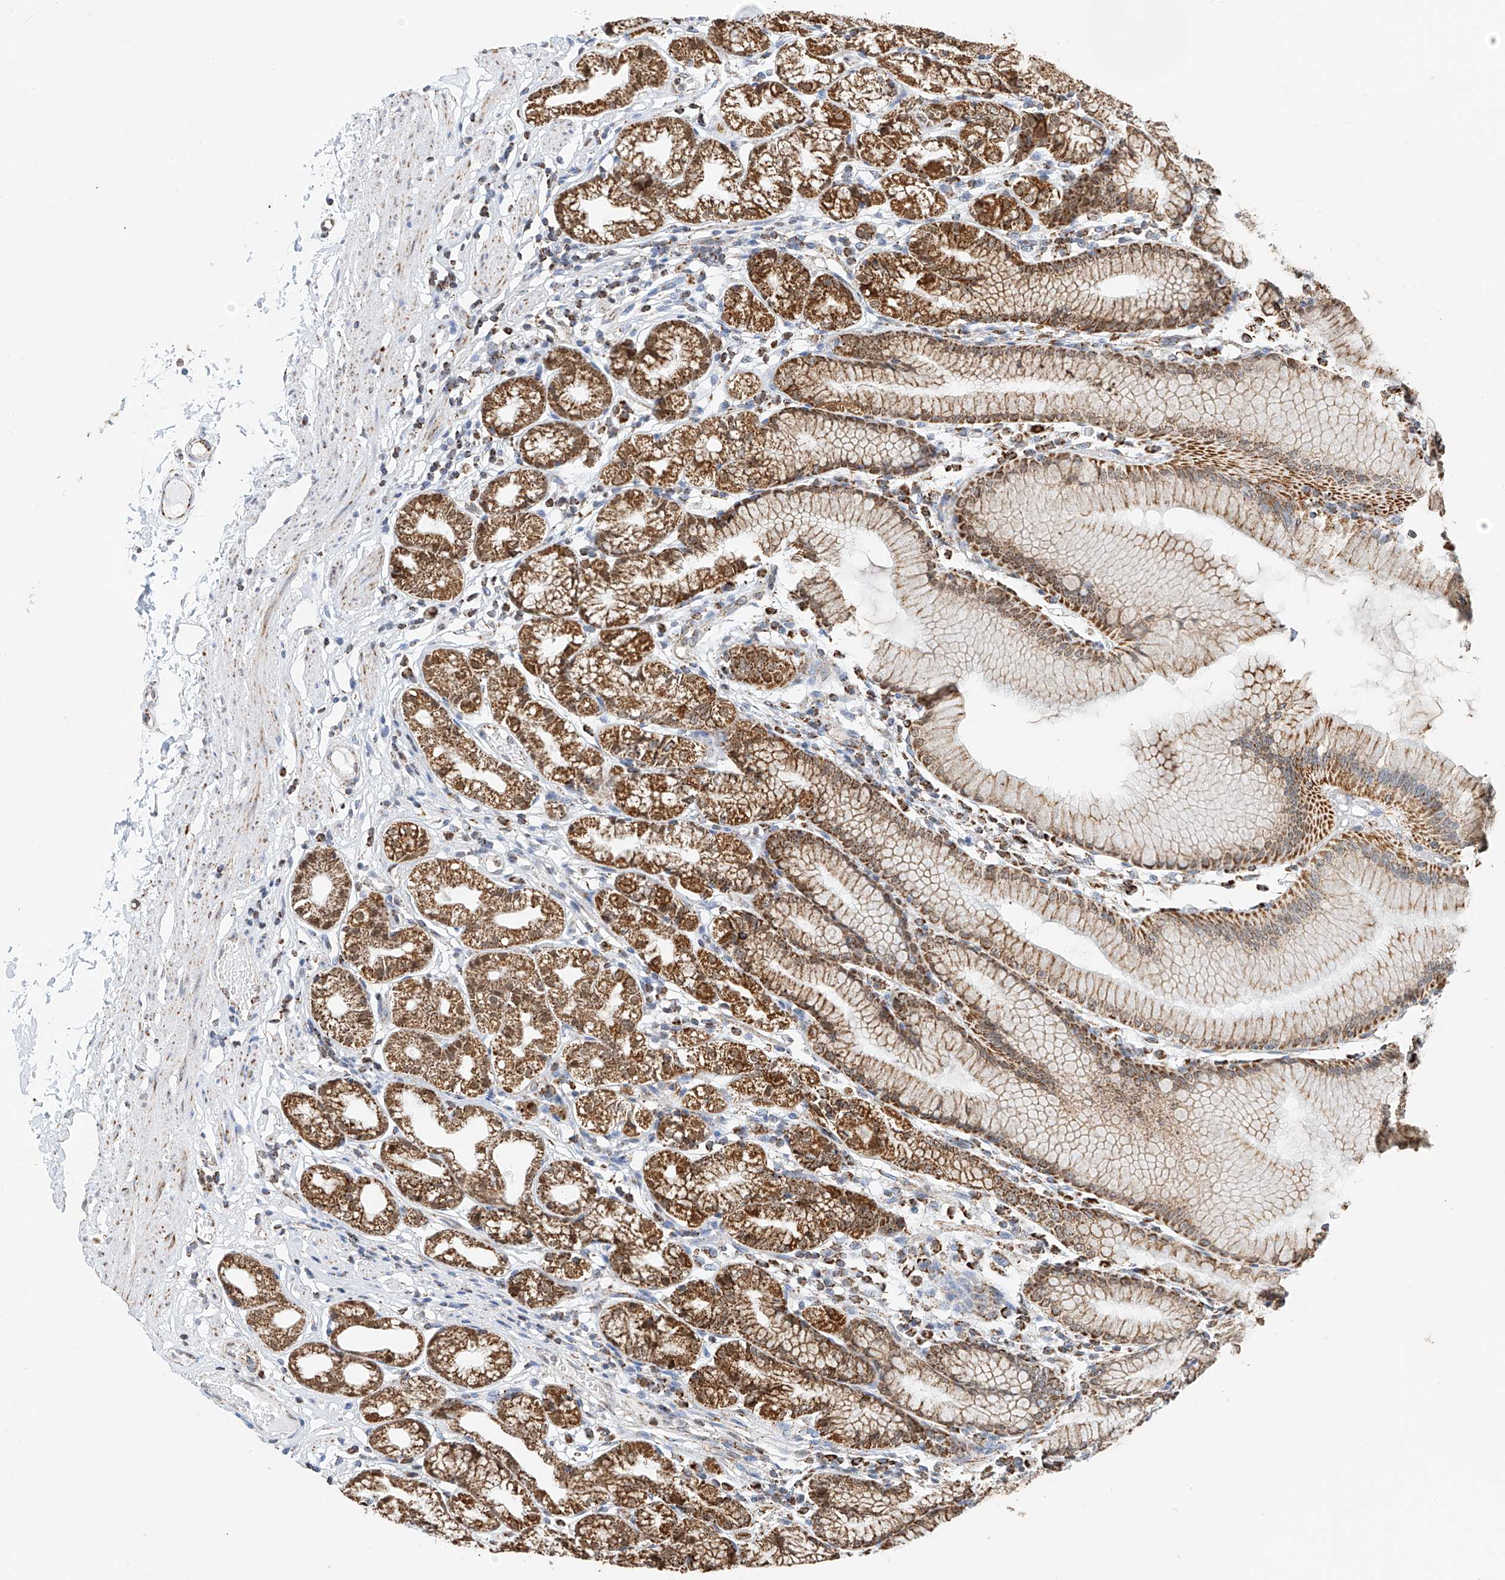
{"staining": {"intensity": "moderate", "quantity": ">75%", "location": "cytoplasmic/membranous"}, "tissue": "stomach", "cell_type": "Glandular cells", "image_type": "normal", "snomed": [{"axis": "morphology", "description": "Normal tissue, NOS"}, {"axis": "topography", "description": "Stomach"}], "caption": "Approximately >75% of glandular cells in unremarkable human stomach display moderate cytoplasmic/membranous protein expression as visualized by brown immunohistochemical staining.", "gene": "PPA2", "patient": {"sex": "female", "age": 57}}